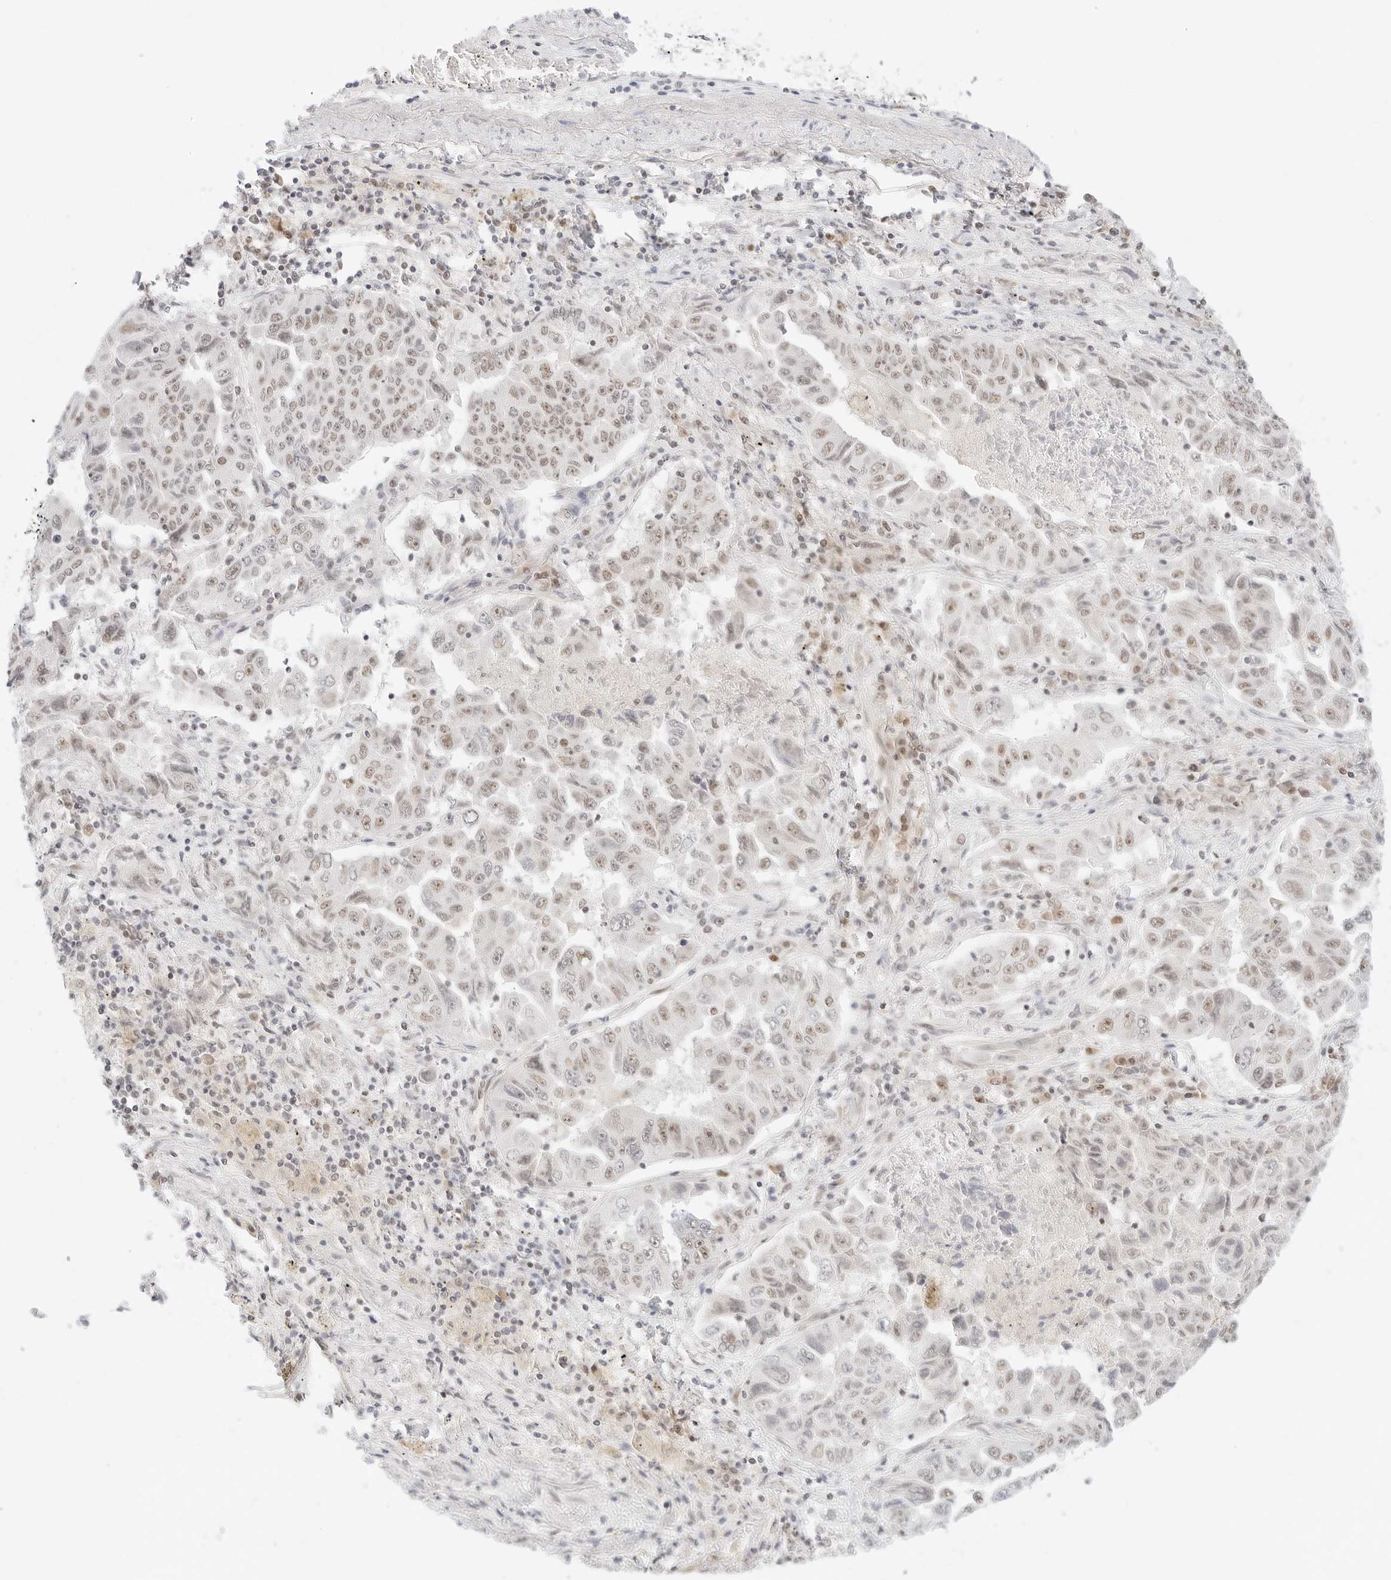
{"staining": {"intensity": "weak", "quantity": "25%-75%", "location": "nuclear"}, "tissue": "lung cancer", "cell_type": "Tumor cells", "image_type": "cancer", "snomed": [{"axis": "morphology", "description": "Adenocarcinoma, NOS"}, {"axis": "topography", "description": "Lung"}], "caption": "Lung cancer (adenocarcinoma) tissue shows weak nuclear expression in approximately 25%-75% of tumor cells, visualized by immunohistochemistry. The protein is shown in brown color, while the nuclei are stained blue.", "gene": "ITGA6", "patient": {"sex": "female", "age": 51}}